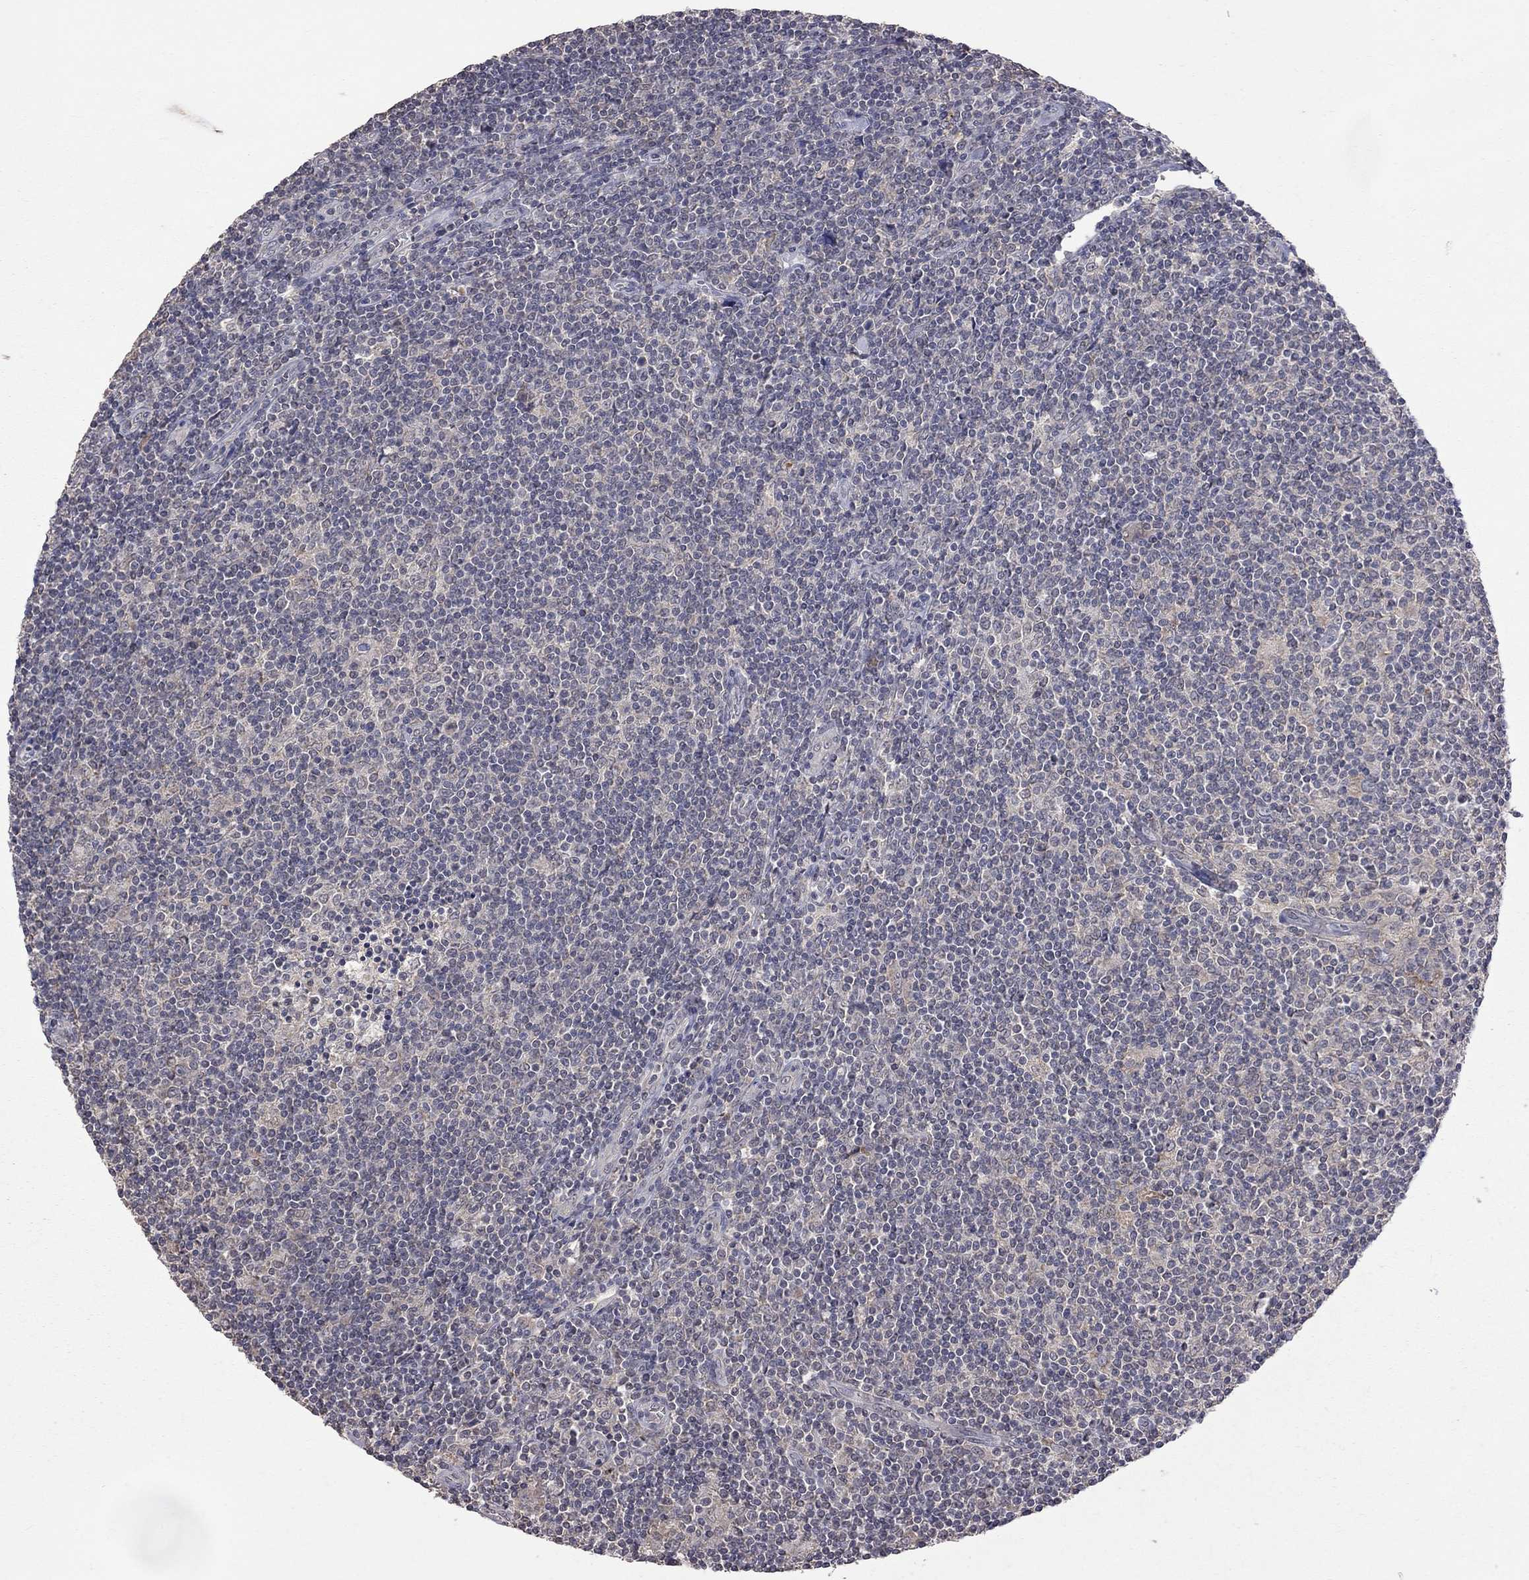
{"staining": {"intensity": "negative", "quantity": "none", "location": "none"}, "tissue": "lymphoma", "cell_type": "Tumor cells", "image_type": "cancer", "snomed": [{"axis": "morphology", "description": "Hodgkin's disease, NOS"}, {"axis": "topography", "description": "Lymph node"}], "caption": "This is a photomicrograph of immunohistochemistry staining of Hodgkin's disease, which shows no positivity in tumor cells.", "gene": "HTR6", "patient": {"sex": "male", "age": 40}}